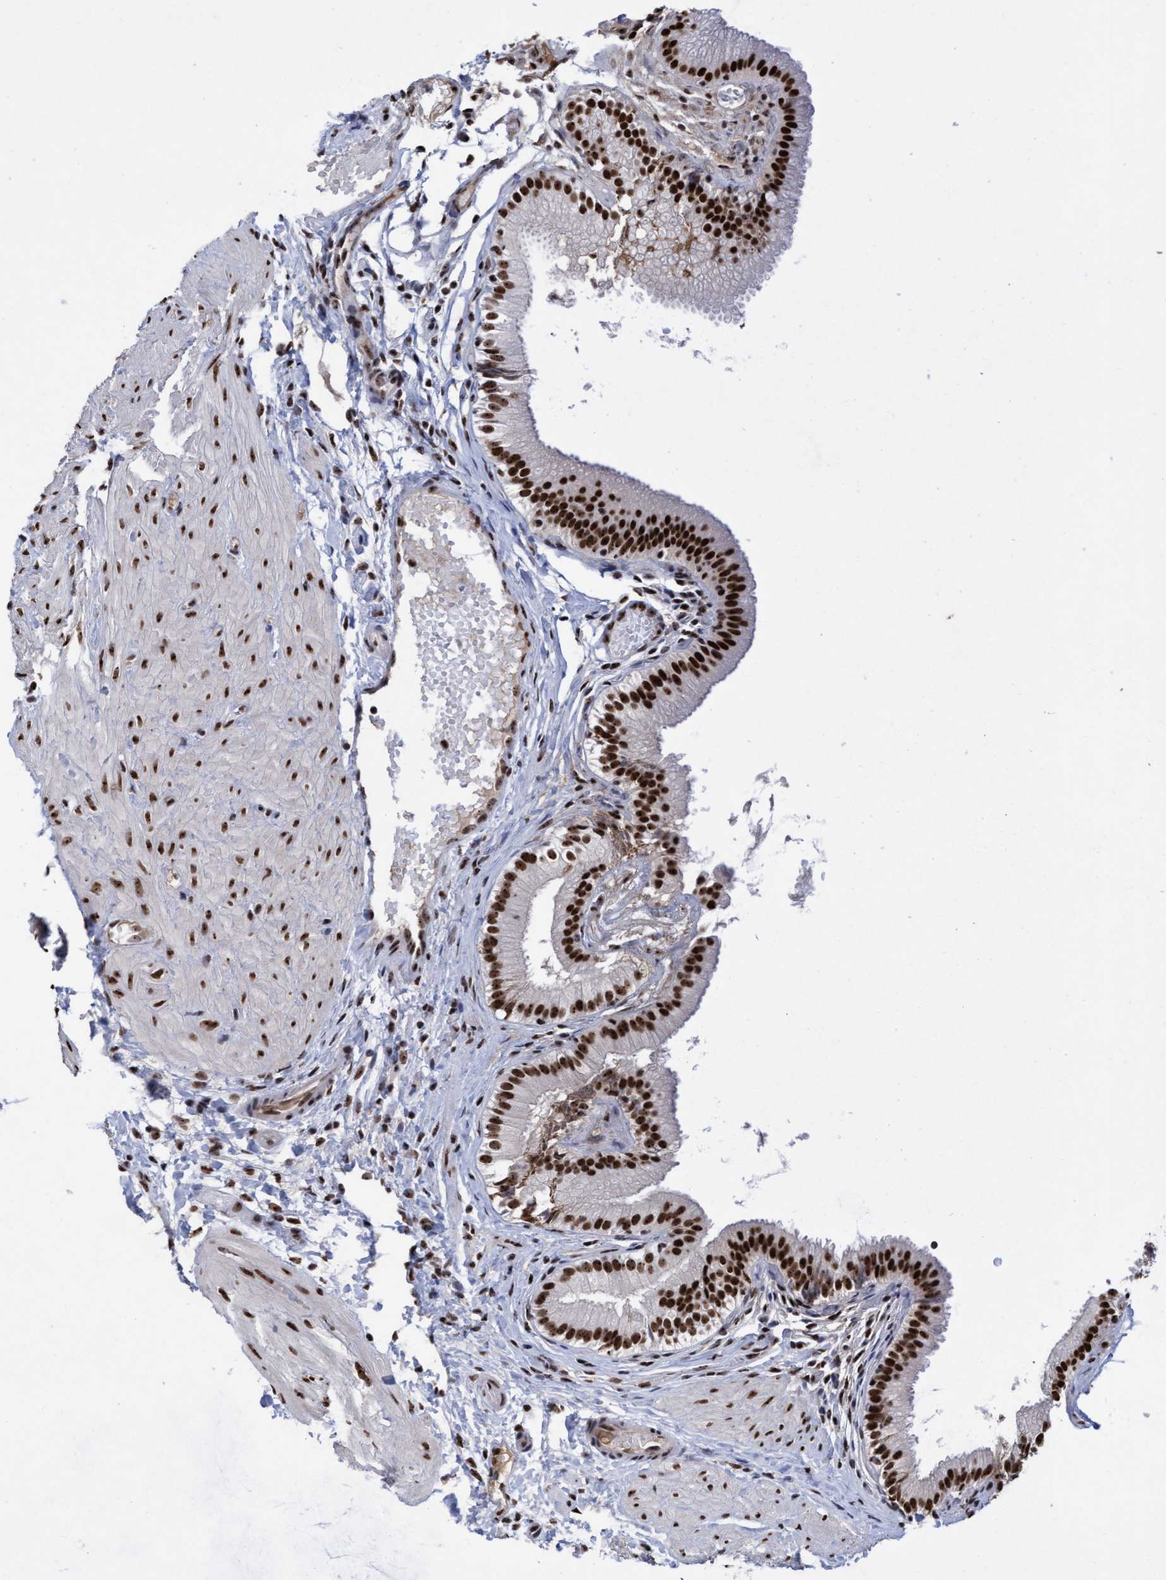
{"staining": {"intensity": "strong", "quantity": ">75%", "location": "nuclear"}, "tissue": "gallbladder", "cell_type": "Glandular cells", "image_type": "normal", "snomed": [{"axis": "morphology", "description": "Normal tissue, NOS"}, {"axis": "topography", "description": "Gallbladder"}], "caption": "Benign gallbladder reveals strong nuclear expression in about >75% of glandular cells, visualized by immunohistochemistry. (DAB (3,3'-diaminobenzidine) IHC, brown staining for protein, blue staining for nuclei).", "gene": "EFCAB10", "patient": {"sex": "female", "age": 26}}